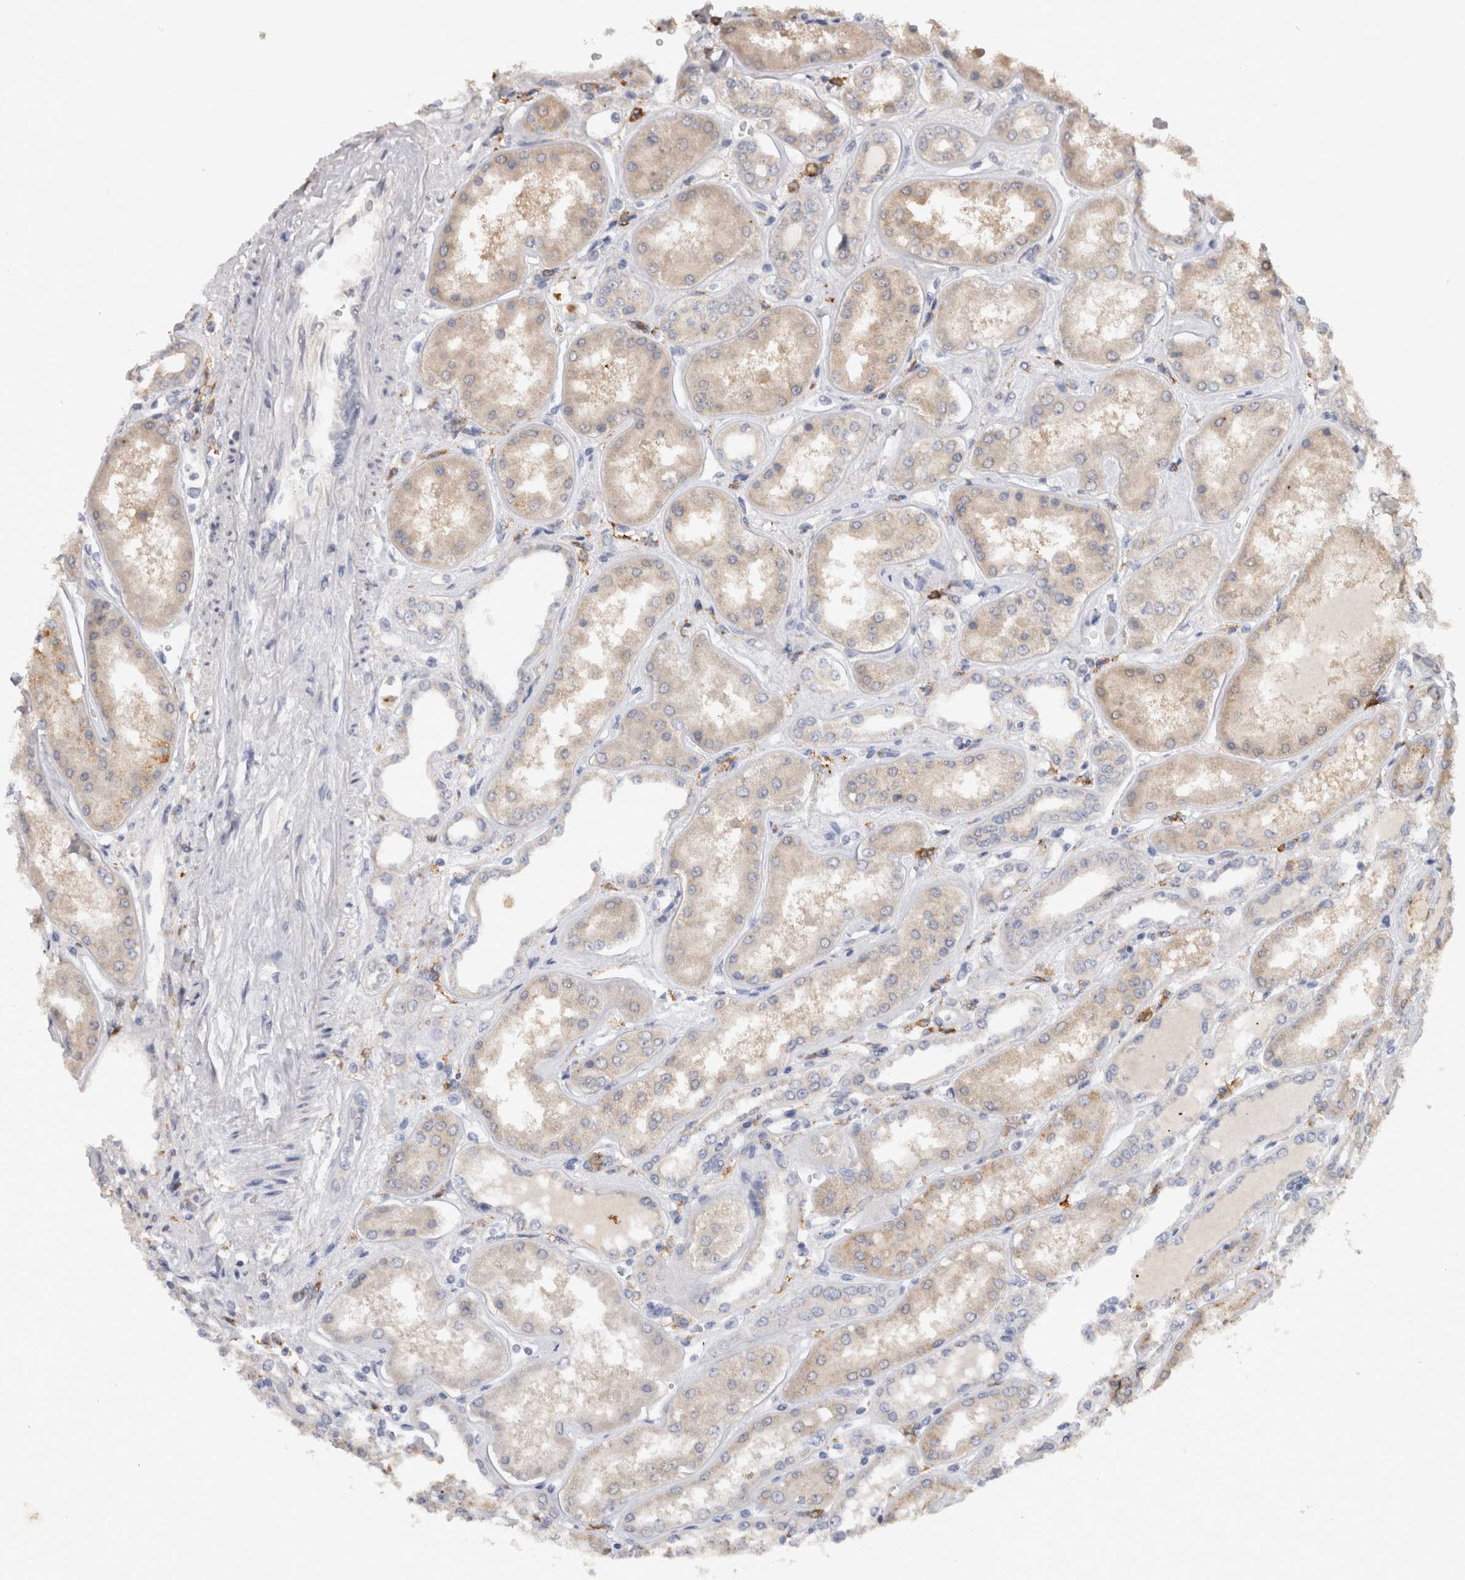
{"staining": {"intensity": "negative", "quantity": "none", "location": "none"}, "tissue": "kidney", "cell_type": "Cells in glomeruli", "image_type": "normal", "snomed": [{"axis": "morphology", "description": "Normal tissue, NOS"}, {"axis": "topography", "description": "Kidney"}], "caption": "Micrograph shows no significant protein expression in cells in glomeruli of unremarkable kidney. The staining is performed using DAB (3,3'-diaminobenzidine) brown chromogen with nuclei counter-stained in using hematoxylin.", "gene": "VSIG4", "patient": {"sex": "female", "age": 56}}